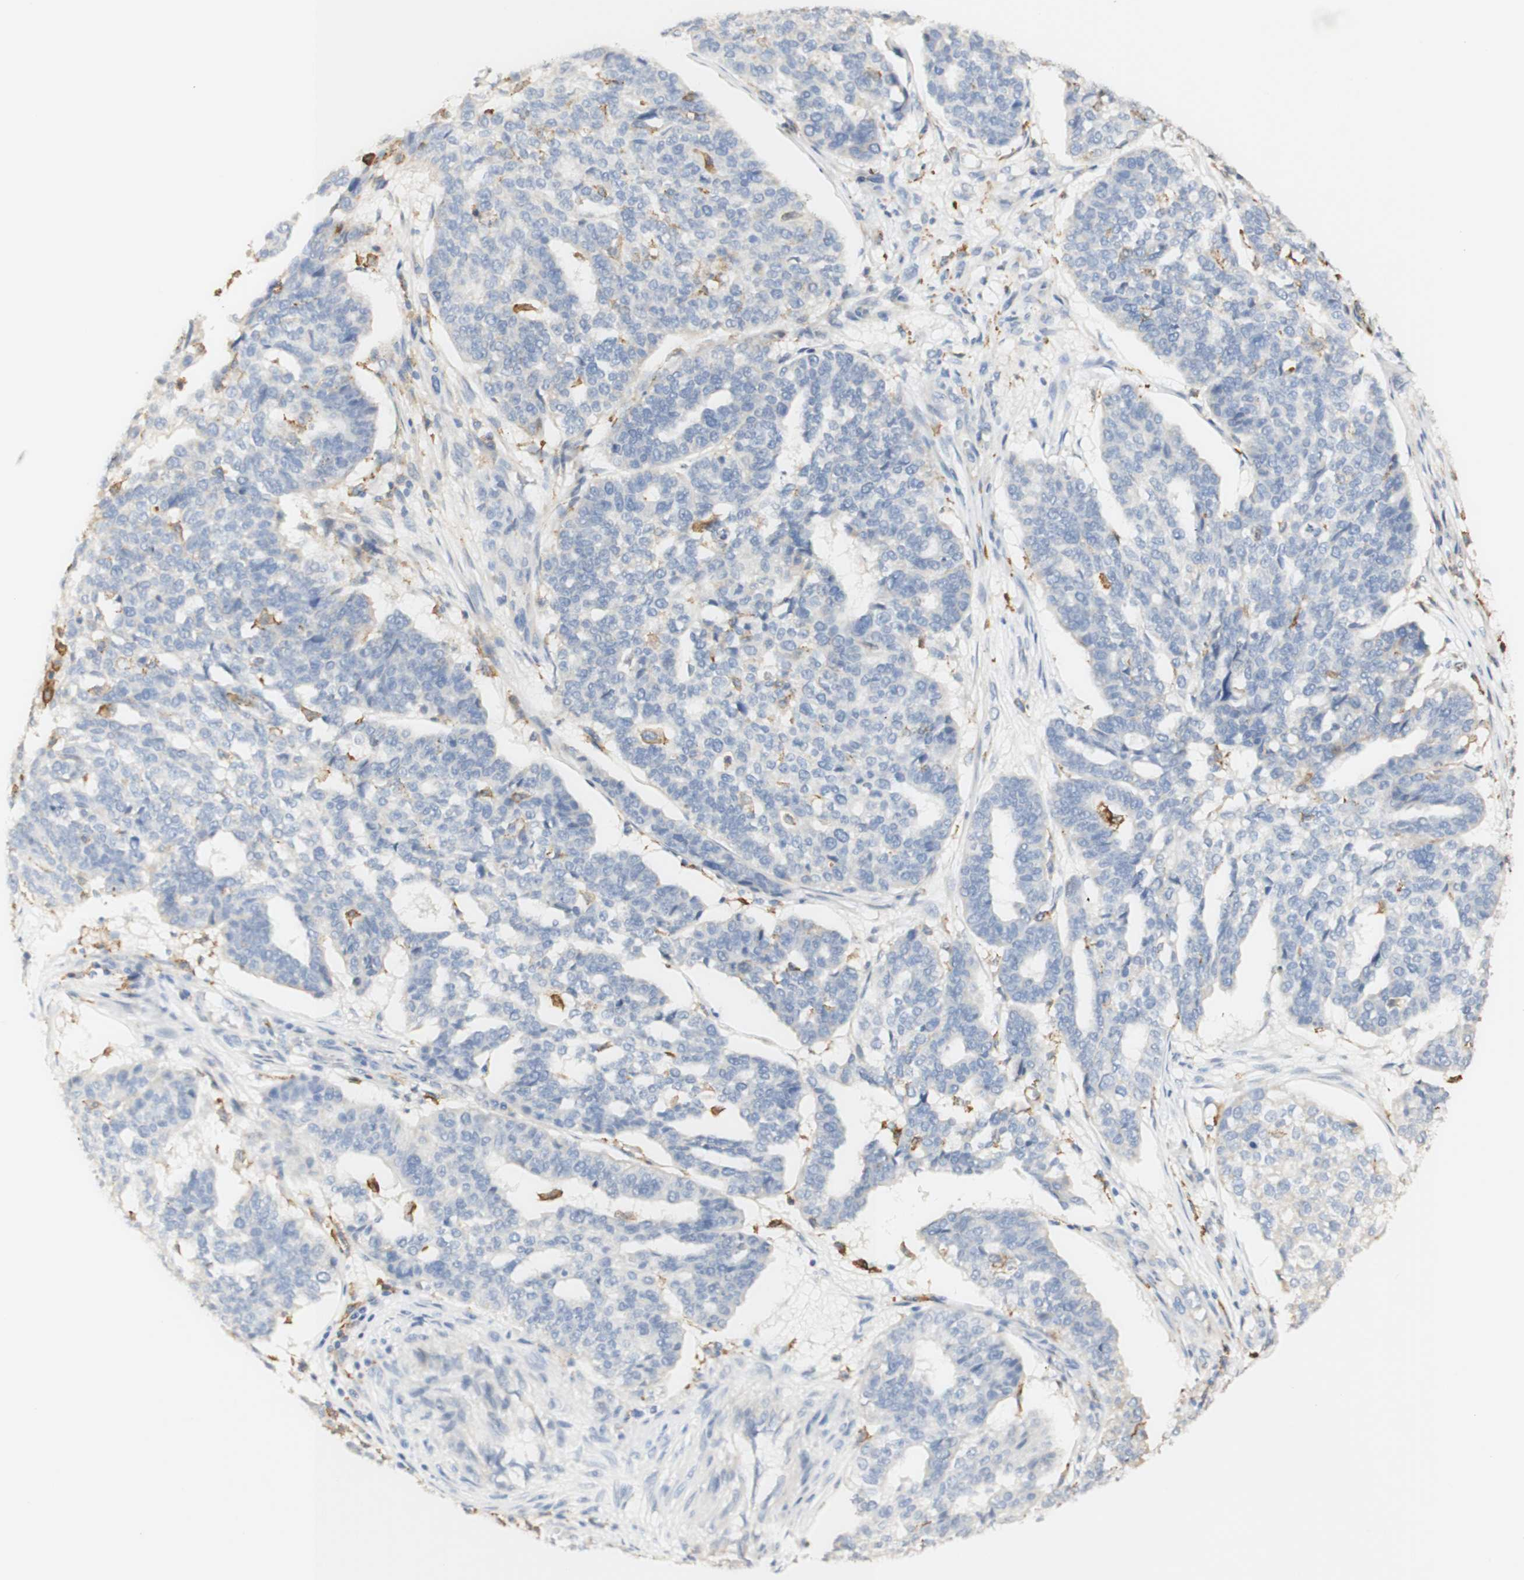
{"staining": {"intensity": "negative", "quantity": "none", "location": "none"}, "tissue": "ovarian cancer", "cell_type": "Tumor cells", "image_type": "cancer", "snomed": [{"axis": "morphology", "description": "Cystadenocarcinoma, serous, NOS"}, {"axis": "topography", "description": "Ovary"}], "caption": "Human ovarian cancer stained for a protein using immunohistochemistry shows no positivity in tumor cells.", "gene": "FCGRT", "patient": {"sex": "female", "age": 59}}